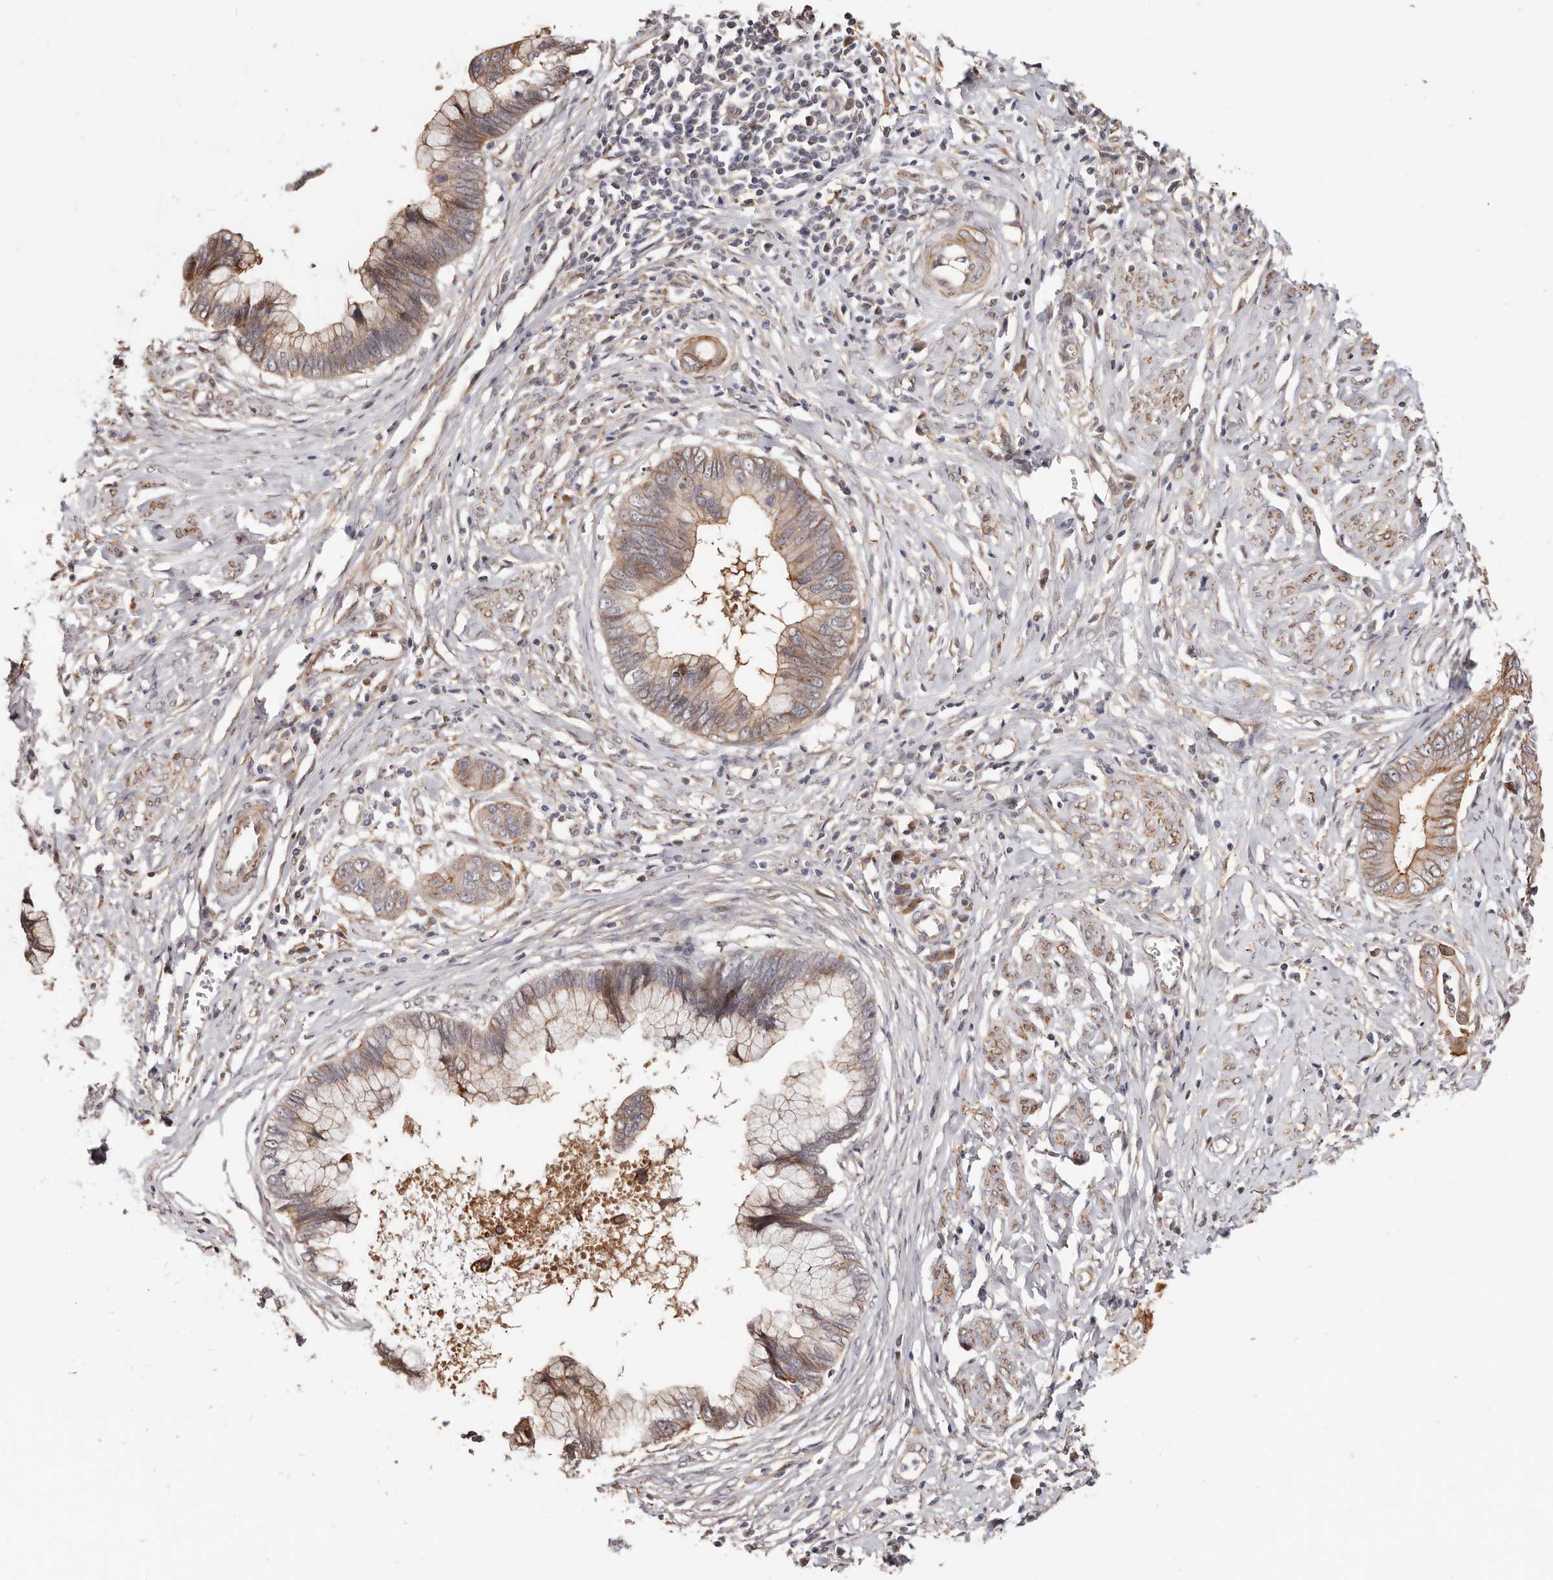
{"staining": {"intensity": "weak", "quantity": ">75%", "location": "cytoplasmic/membranous"}, "tissue": "cervical cancer", "cell_type": "Tumor cells", "image_type": "cancer", "snomed": [{"axis": "morphology", "description": "Adenocarcinoma, NOS"}, {"axis": "topography", "description": "Cervix"}], "caption": "Cervical cancer (adenocarcinoma) was stained to show a protein in brown. There is low levels of weak cytoplasmic/membranous staining in approximately >75% of tumor cells.", "gene": "TRIP13", "patient": {"sex": "female", "age": 44}}